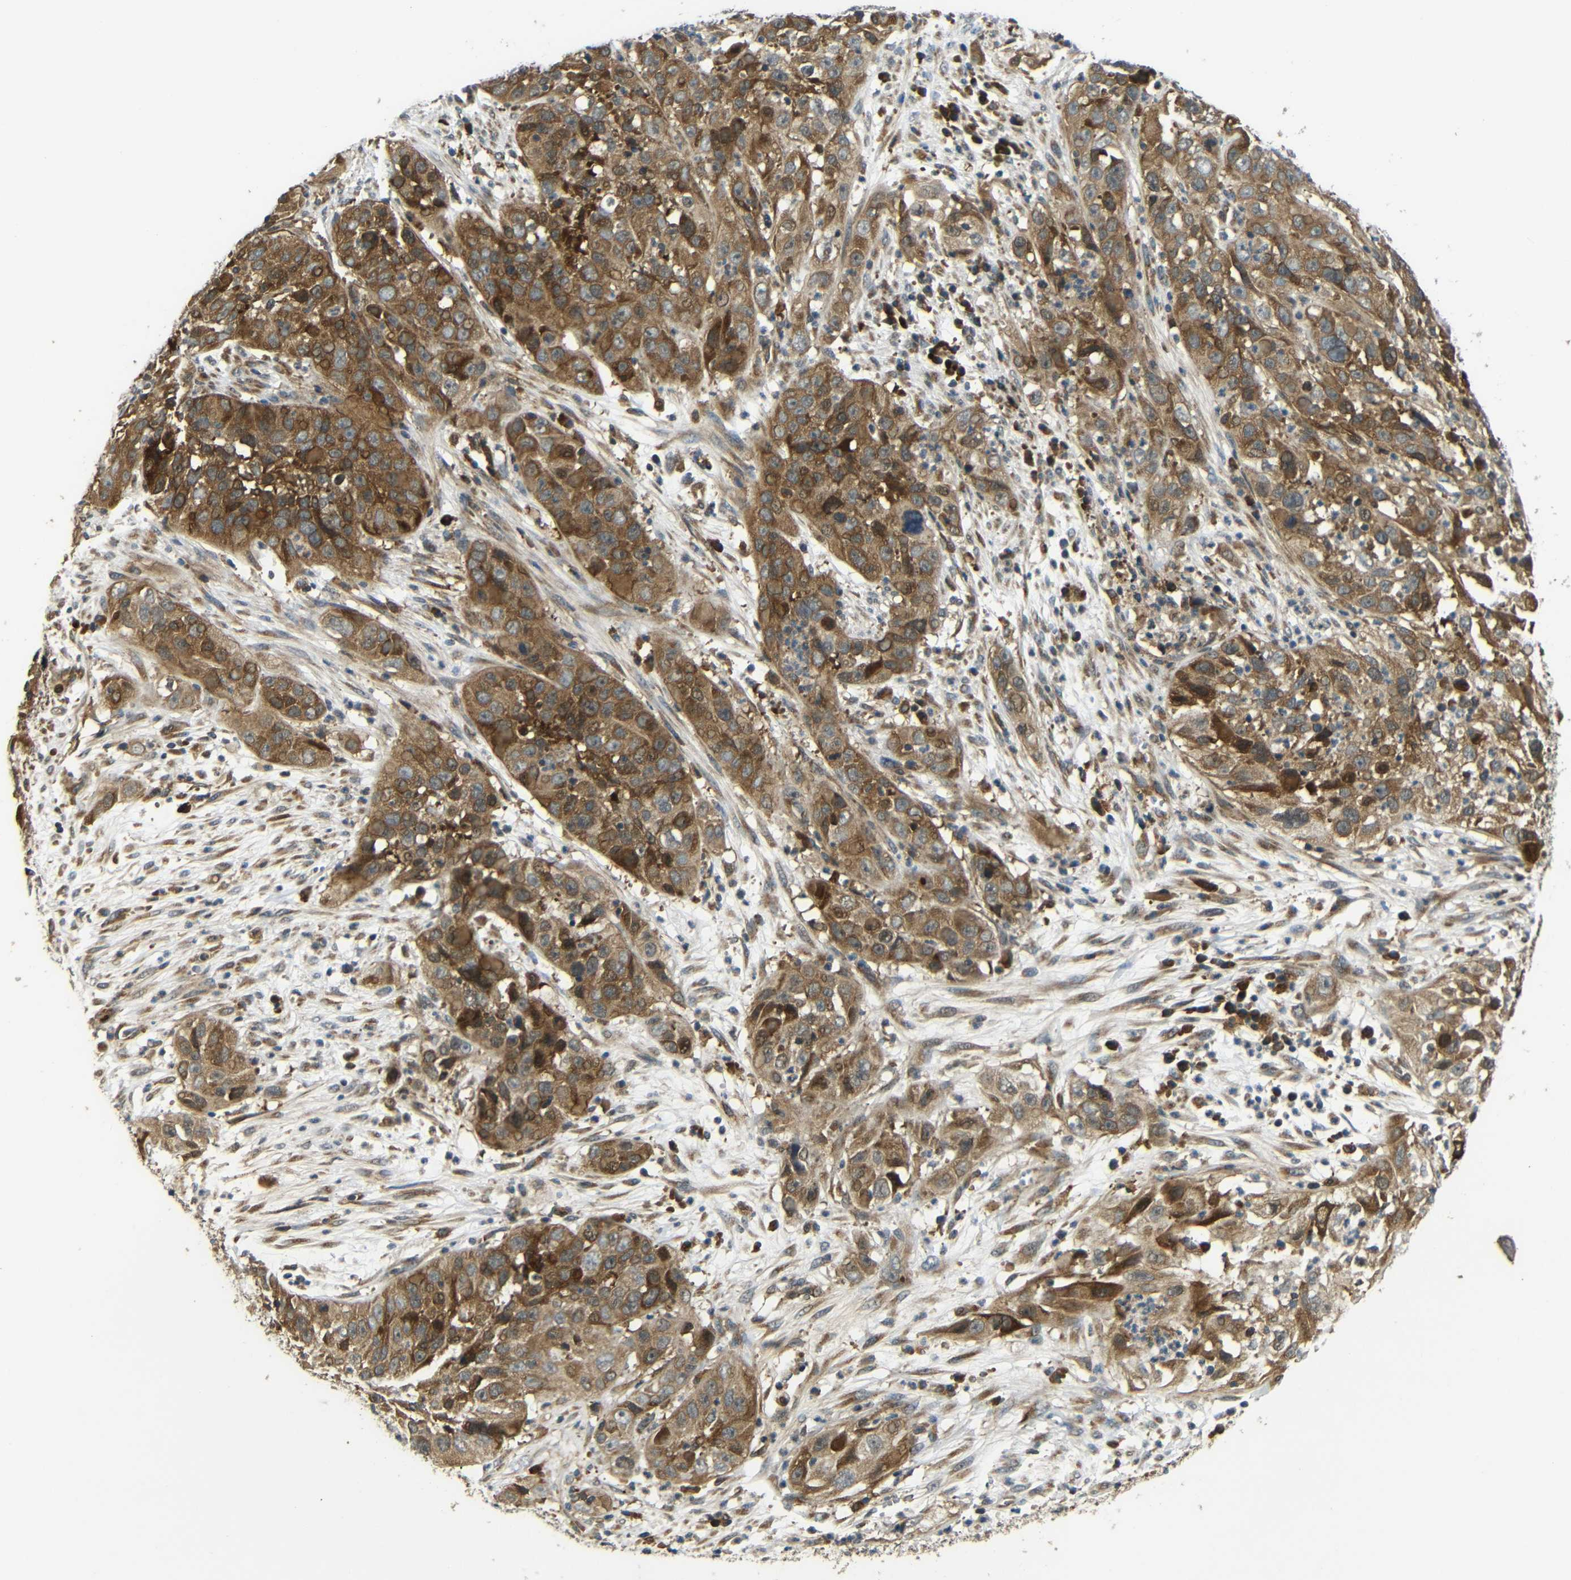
{"staining": {"intensity": "strong", "quantity": ">75%", "location": "cytoplasmic/membranous"}, "tissue": "cervical cancer", "cell_type": "Tumor cells", "image_type": "cancer", "snomed": [{"axis": "morphology", "description": "Squamous cell carcinoma, NOS"}, {"axis": "topography", "description": "Cervix"}], "caption": "IHC micrograph of neoplastic tissue: cervical cancer stained using IHC displays high levels of strong protein expression localized specifically in the cytoplasmic/membranous of tumor cells, appearing as a cytoplasmic/membranous brown color.", "gene": "EPHB2", "patient": {"sex": "female", "age": 32}}